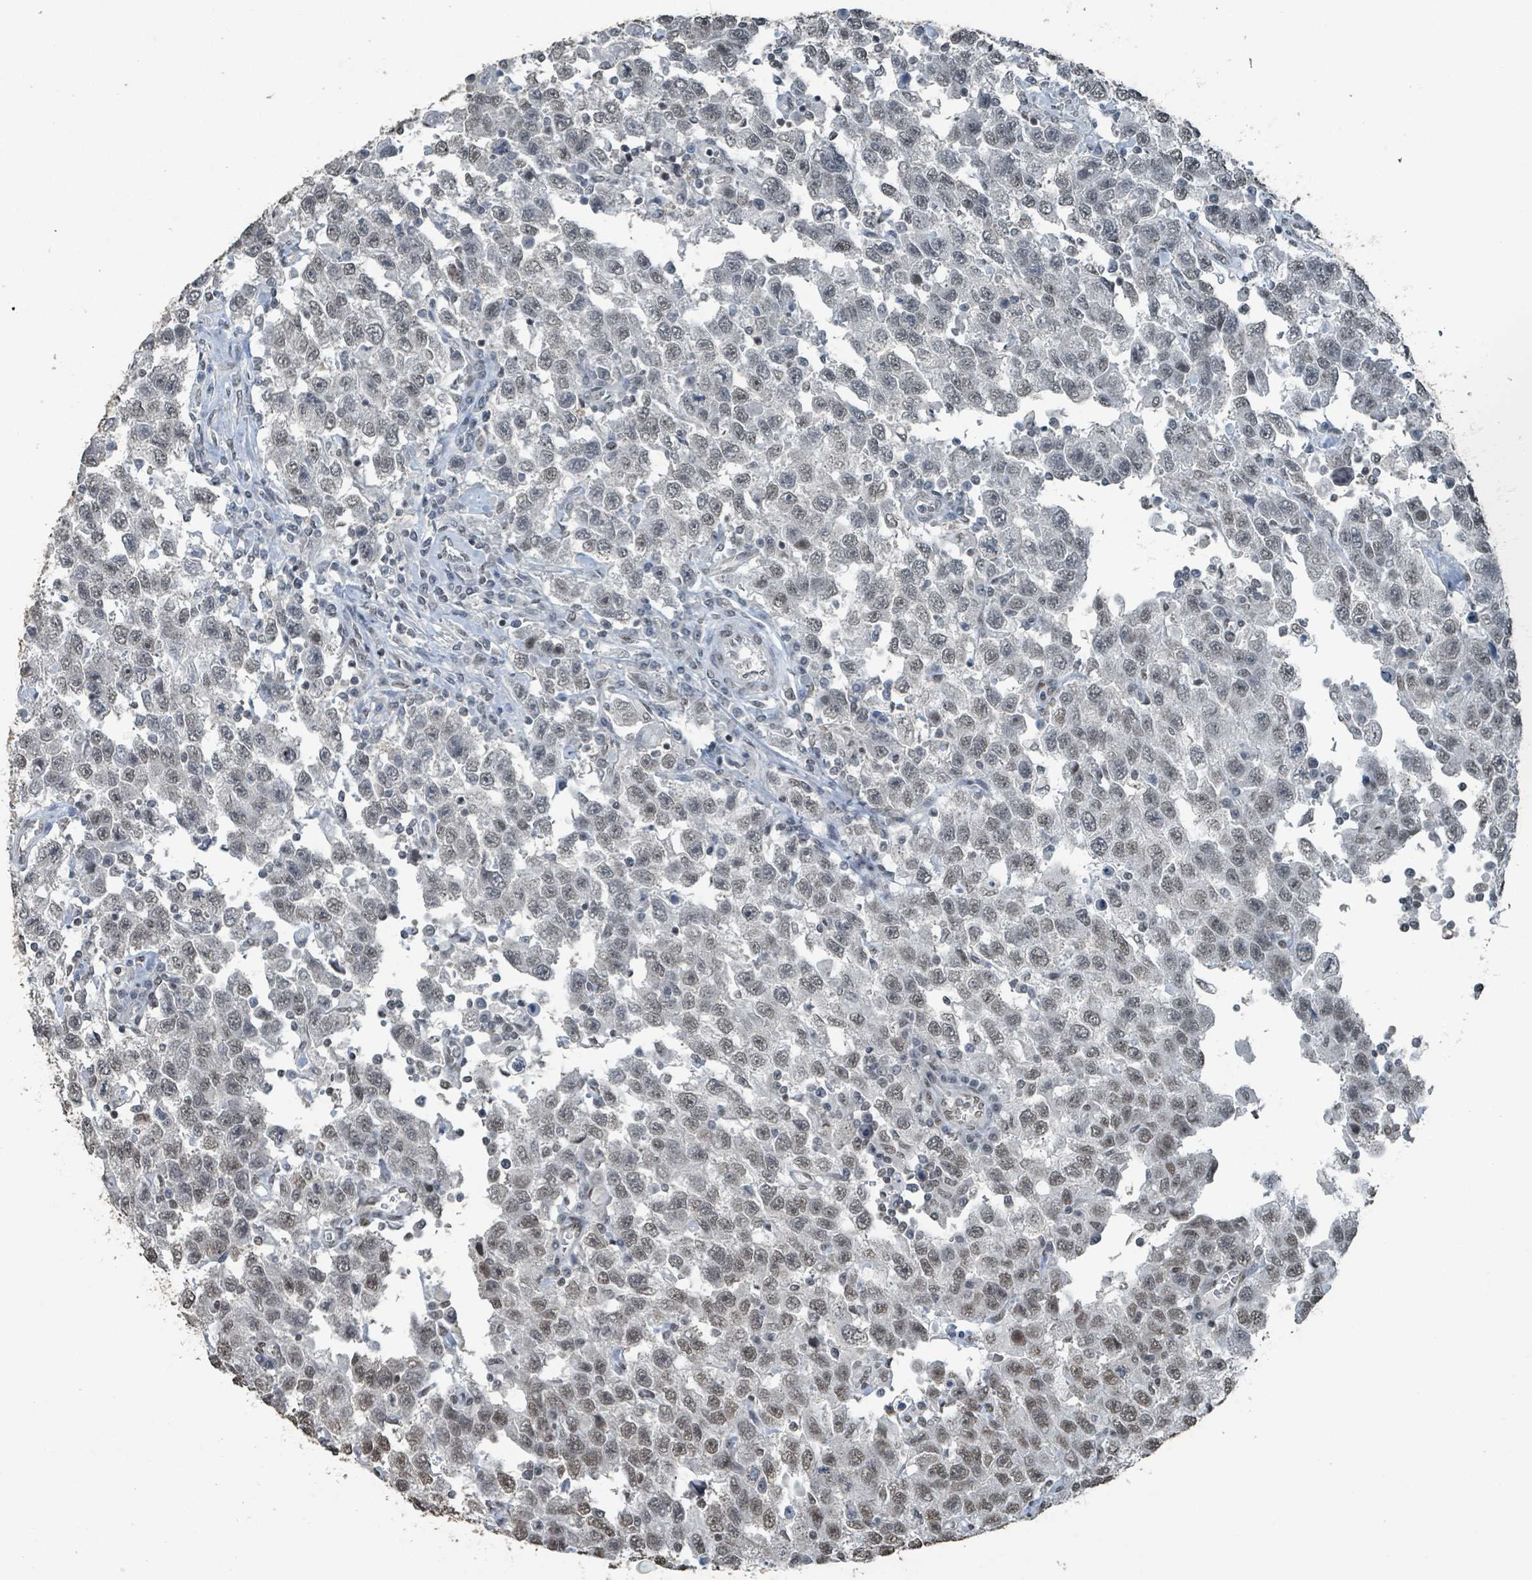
{"staining": {"intensity": "moderate", "quantity": "<25%", "location": "nuclear"}, "tissue": "testis cancer", "cell_type": "Tumor cells", "image_type": "cancer", "snomed": [{"axis": "morphology", "description": "Seminoma, NOS"}, {"axis": "topography", "description": "Testis"}], "caption": "Seminoma (testis) stained with a brown dye reveals moderate nuclear positive staining in approximately <25% of tumor cells.", "gene": "PHIP", "patient": {"sex": "male", "age": 41}}